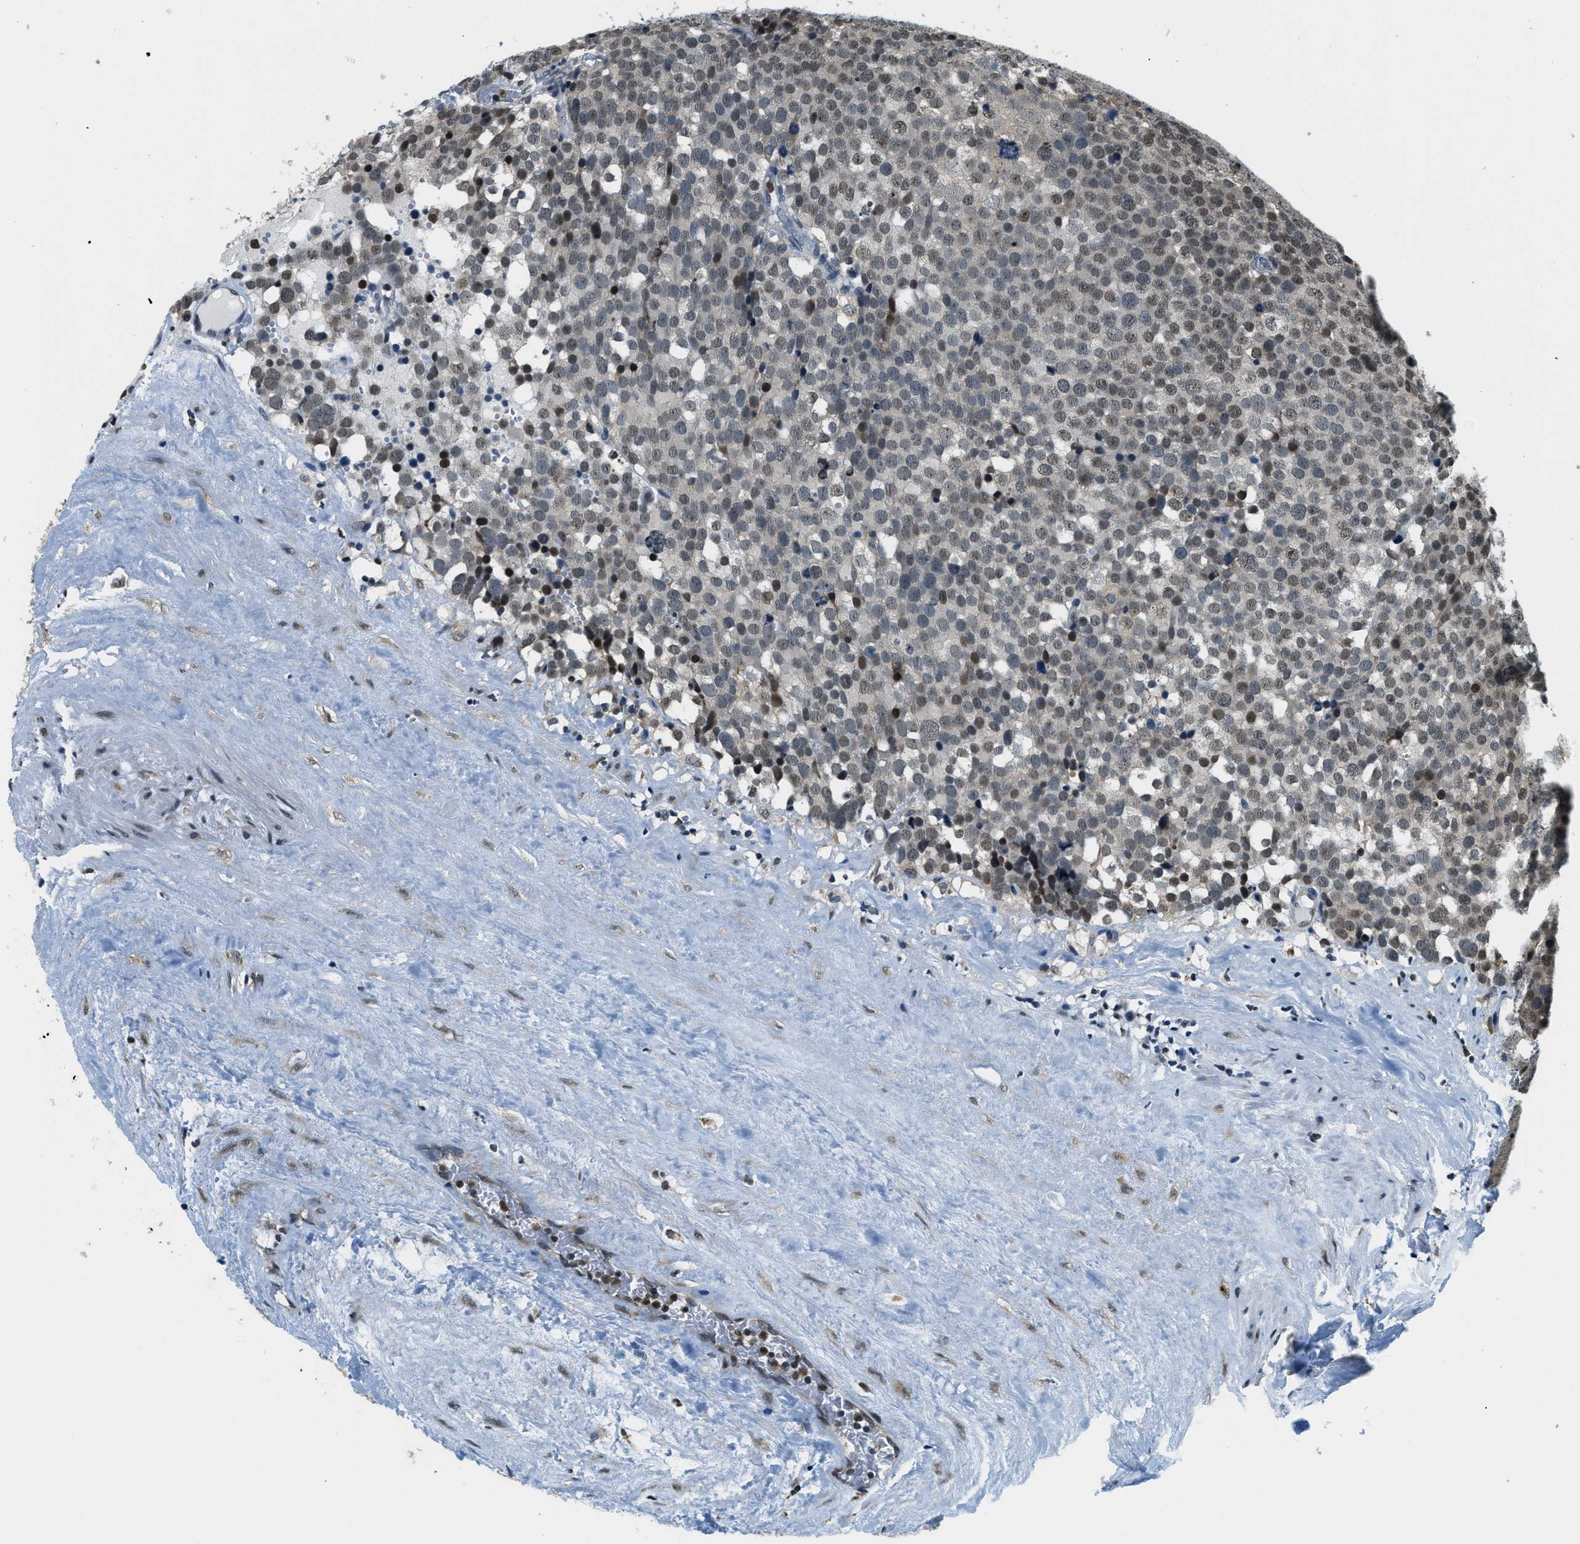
{"staining": {"intensity": "weak", "quantity": "25%-75%", "location": "nuclear"}, "tissue": "testis cancer", "cell_type": "Tumor cells", "image_type": "cancer", "snomed": [{"axis": "morphology", "description": "Seminoma, NOS"}, {"axis": "topography", "description": "Testis"}], "caption": "Testis cancer stained with DAB (3,3'-diaminobenzidine) IHC shows low levels of weak nuclear expression in approximately 25%-75% of tumor cells.", "gene": "RAB11FIP1", "patient": {"sex": "male", "age": 71}}